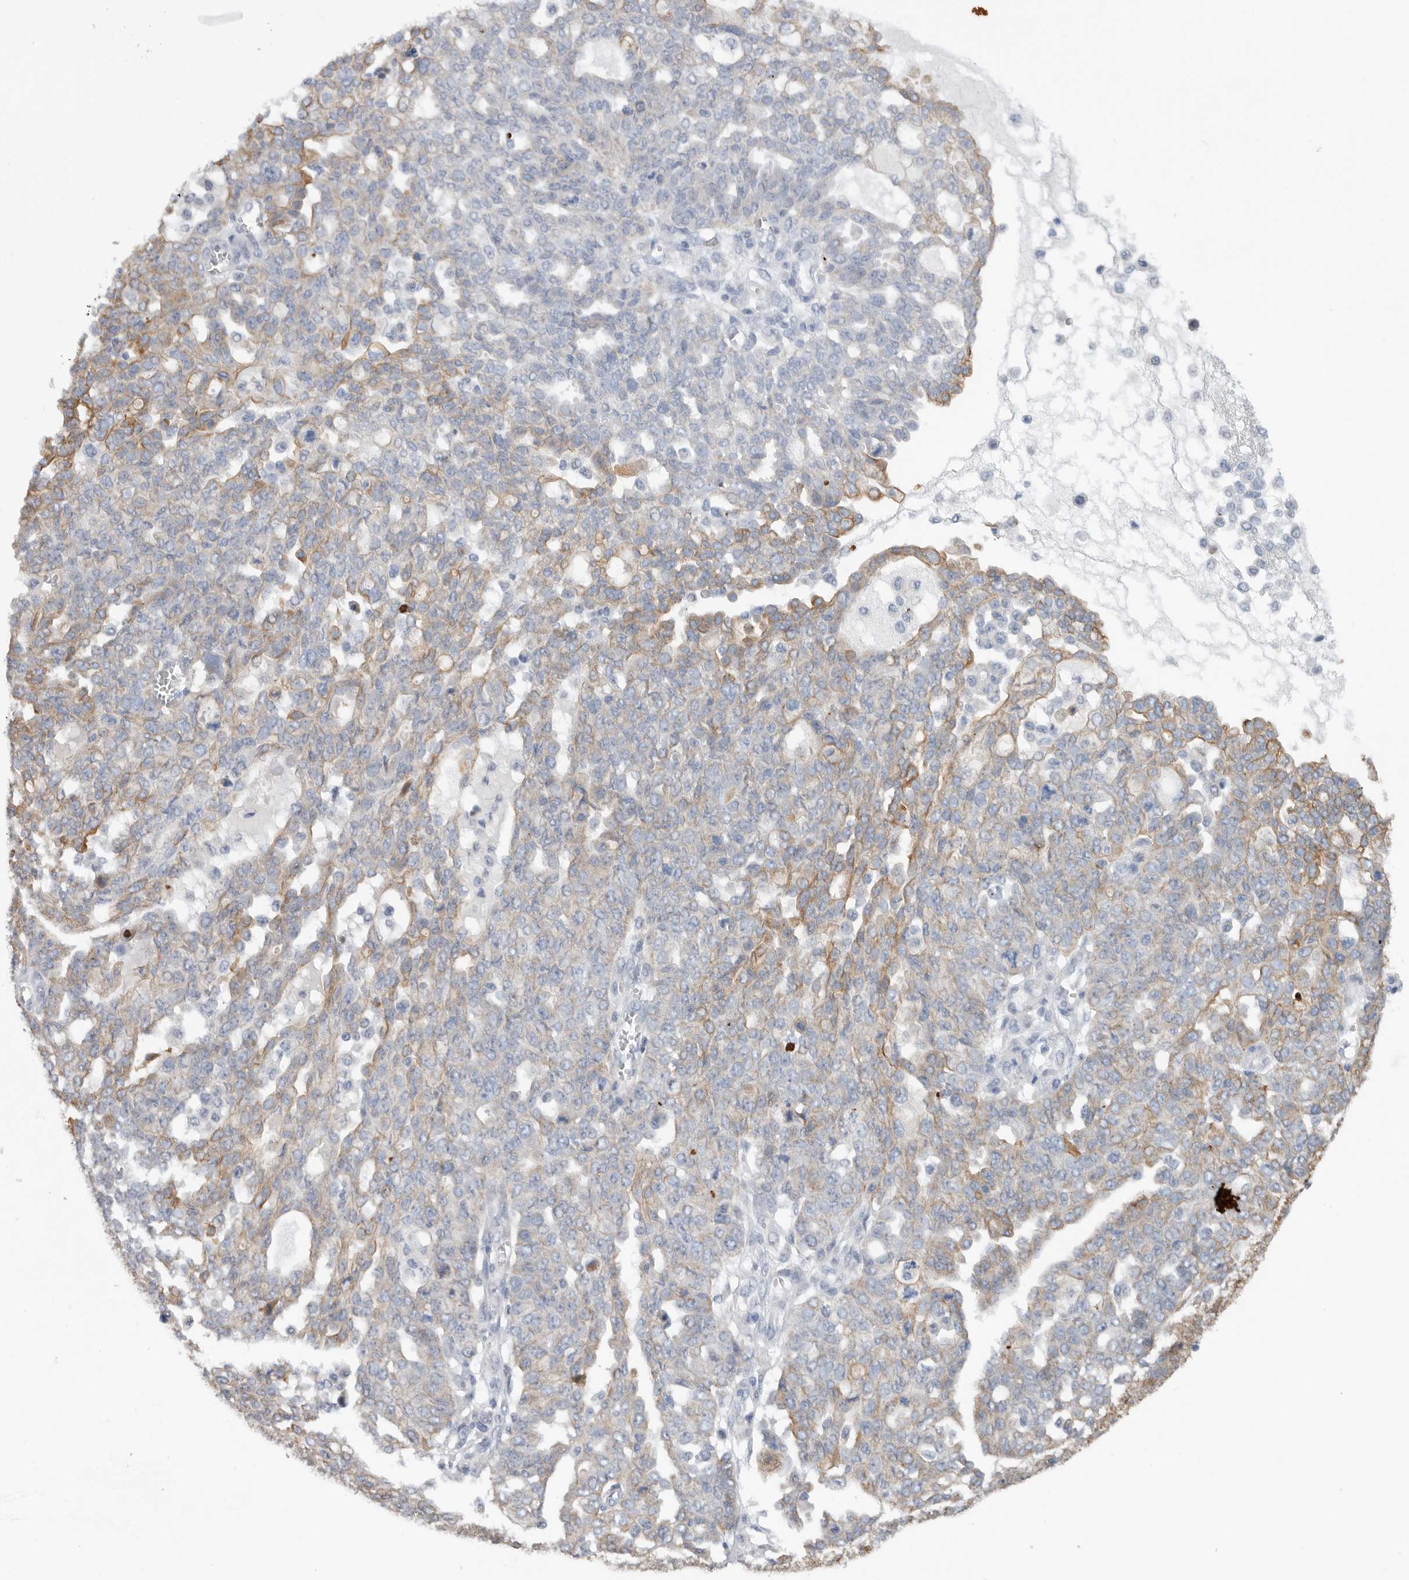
{"staining": {"intensity": "moderate", "quantity": "<25%", "location": "cytoplasmic/membranous"}, "tissue": "ovarian cancer", "cell_type": "Tumor cells", "image_type": "cancer", "snomed": [{"axis": "morphology", "description": "Cystadenocarcinoma, serous, NOS"}, {"axis": "topography", "description": "Soft tissue"}, {"axis": "topography", "description": "Ovary"}], "caption": "Immunohistochemical staining of human ovarian cancer reveals low levels of moderate cytoplasmic/membranous protein expression in about <25% of tumor cells.", "gene": "MTFR1L", "patient": {"sex": "female", "age": 57}}